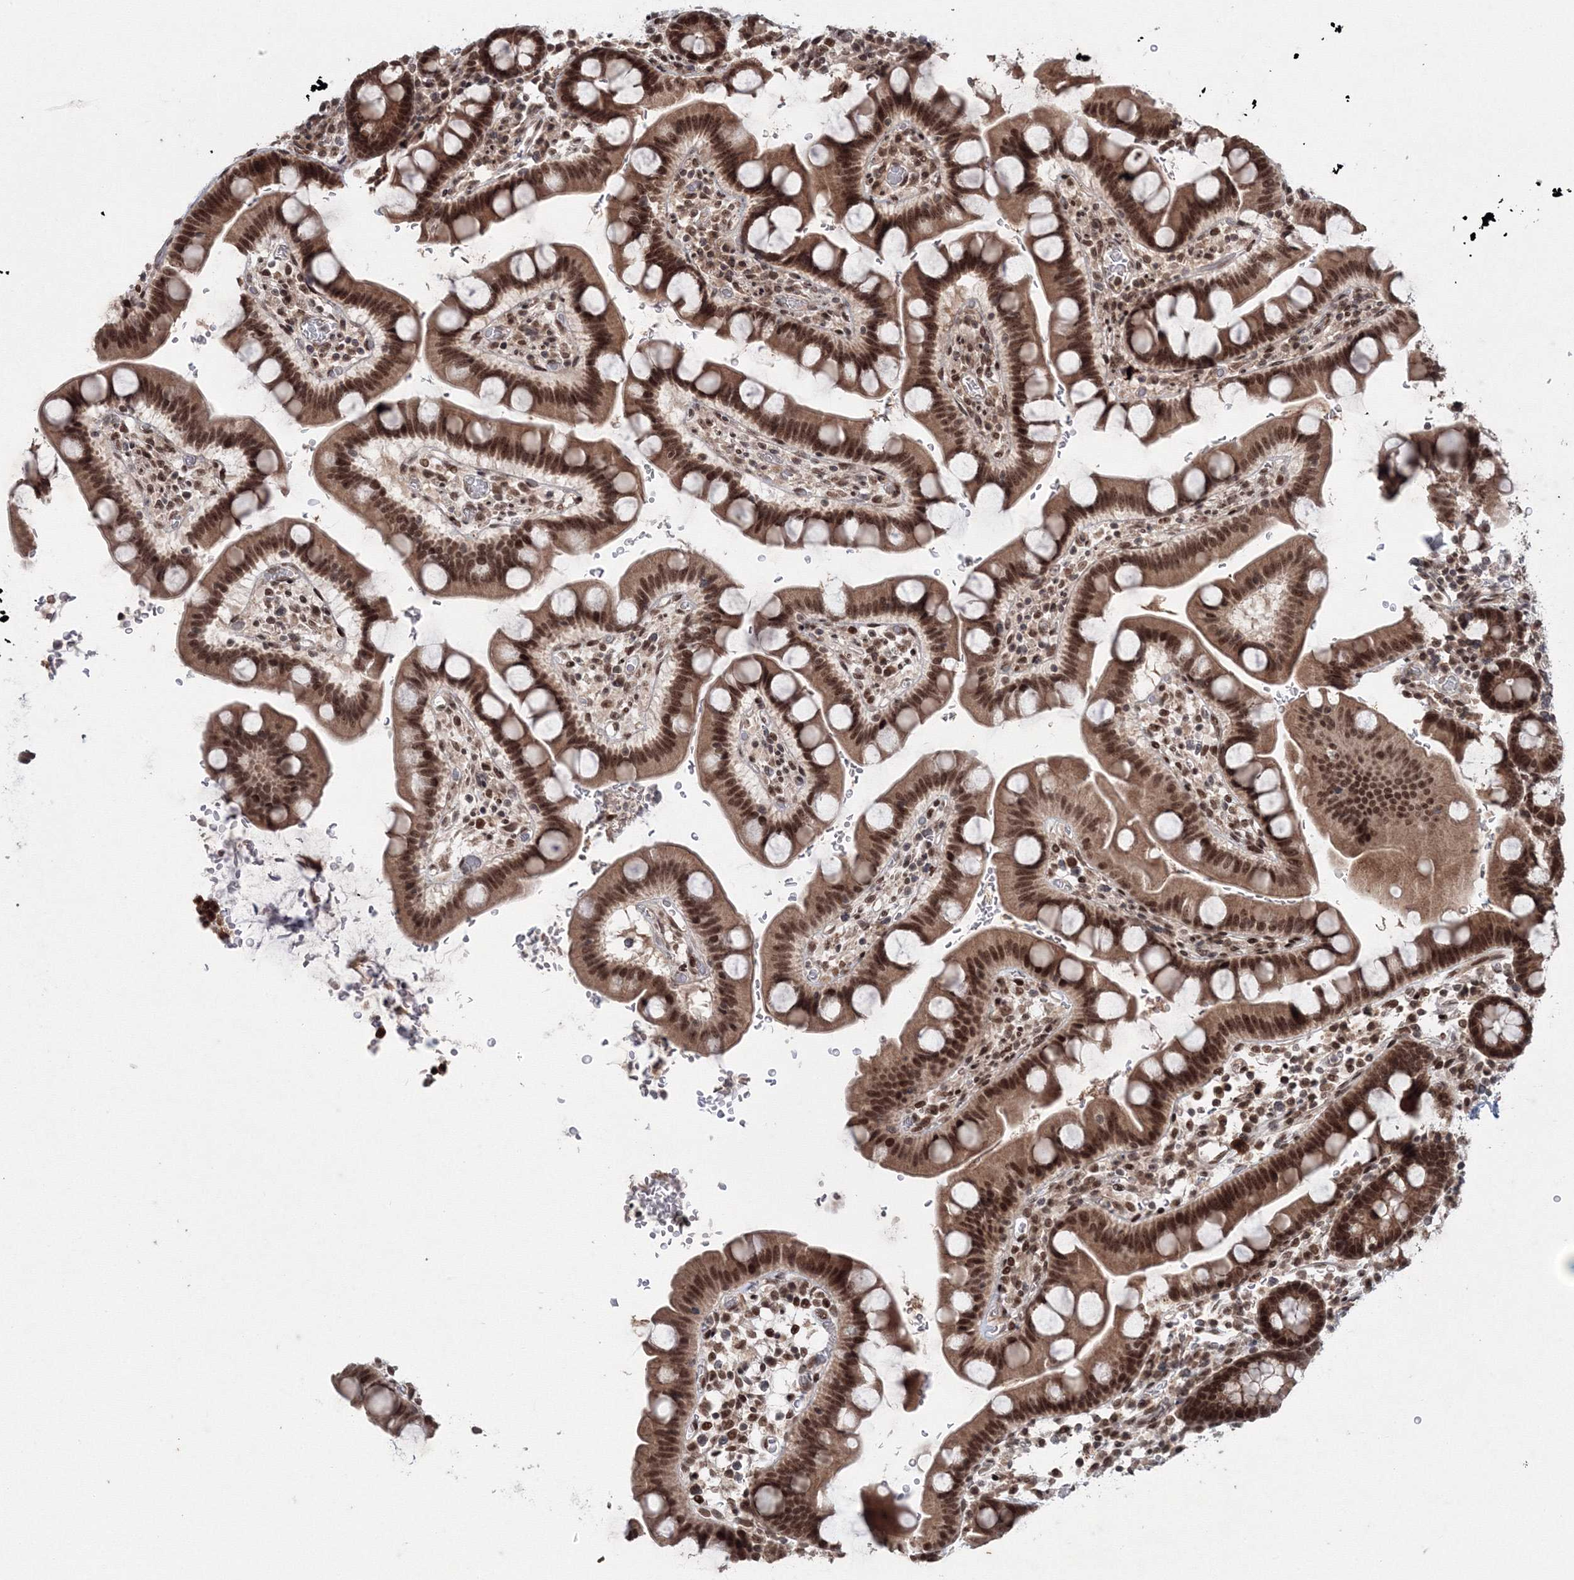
{"staining": {"intensity": "moderate", "quantity": ">75%", "location": "cytoplasmic/membranous,nuclear"}, "tissue": "small intestine", "cell_type": "Glandular cells", "image_type": "normal", "snomed": [{"axis": "morphology", "description": "Normal tissue, NOS"}, {"axis": "topography", "description": "Stomach, upper"}, {"axis": "topography", "description": "Stomach, lower"}, {"axis": "topography", "description": "Small intestine"}], "caption": "Small intestine stained with DAB immunohistochemistry demonstrates medium levels of moderate cytoplasmic/membranous,nuclear positivity in approximately >75% of glandular cells.", "gene": "NOA1", "patient": {"sex": "male", "age": 68}}